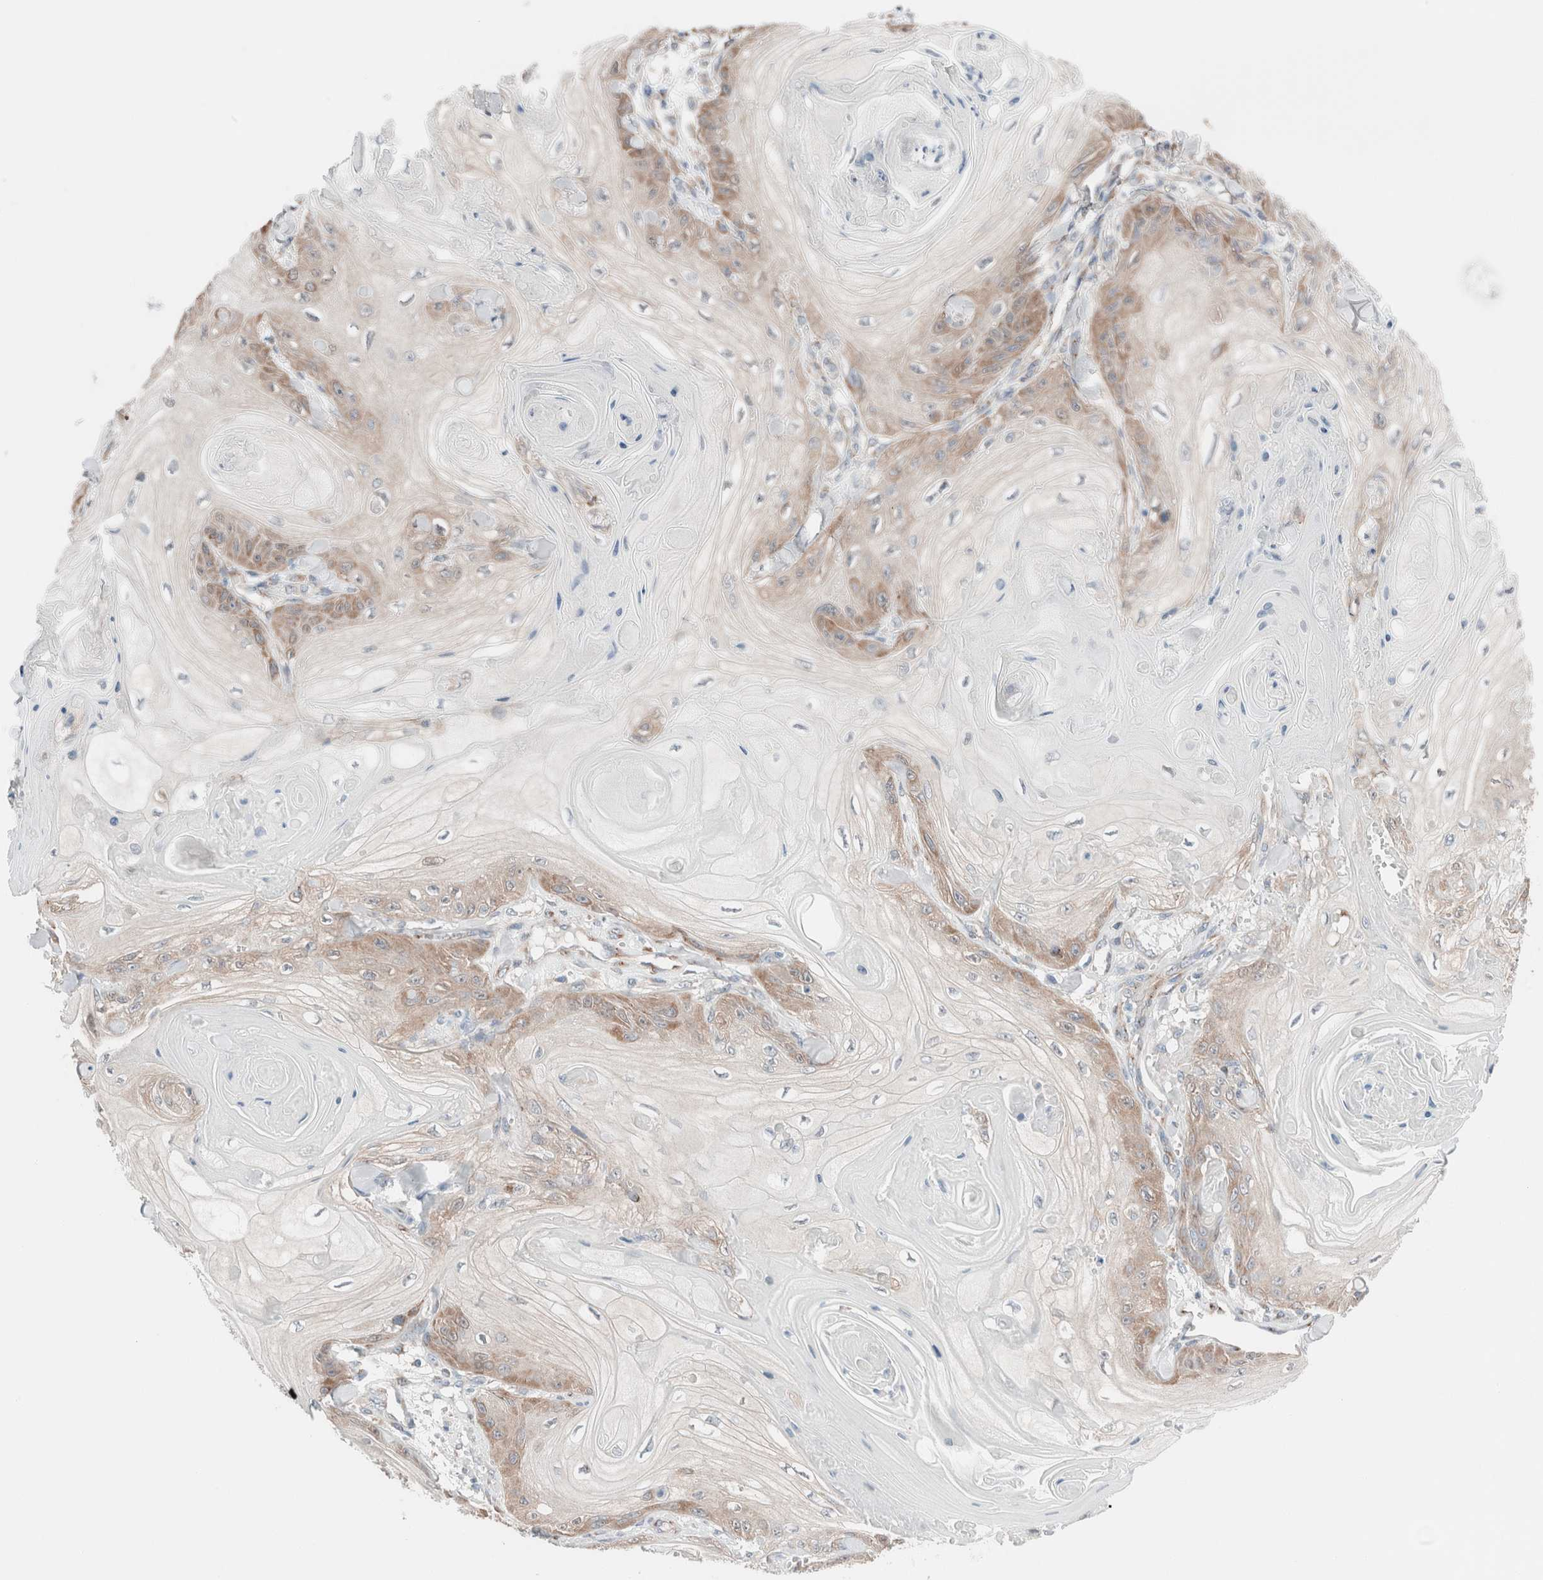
{"staining": {"intensity": "moderate", "quantity": "<25%", "location": "cytoplasmic/membranous"}, "tissue": "skin cancer", "cell_type": "Tumor cells", "image_type": "cancer", "snomed": [{"axis": "morphology", "description": "Squamous cell carcinoma, NOS"}, {"axis": "topography", "description": "Skin"}], "caption": "Protein staining of skin cancer (squamous cell carcinoma) tissue reveals moderate cytoplasmic/membranous expression in approximately <25% of tumor cells.", "gene": "CASC3", "patient": {"sex": "male", "age": 74}}